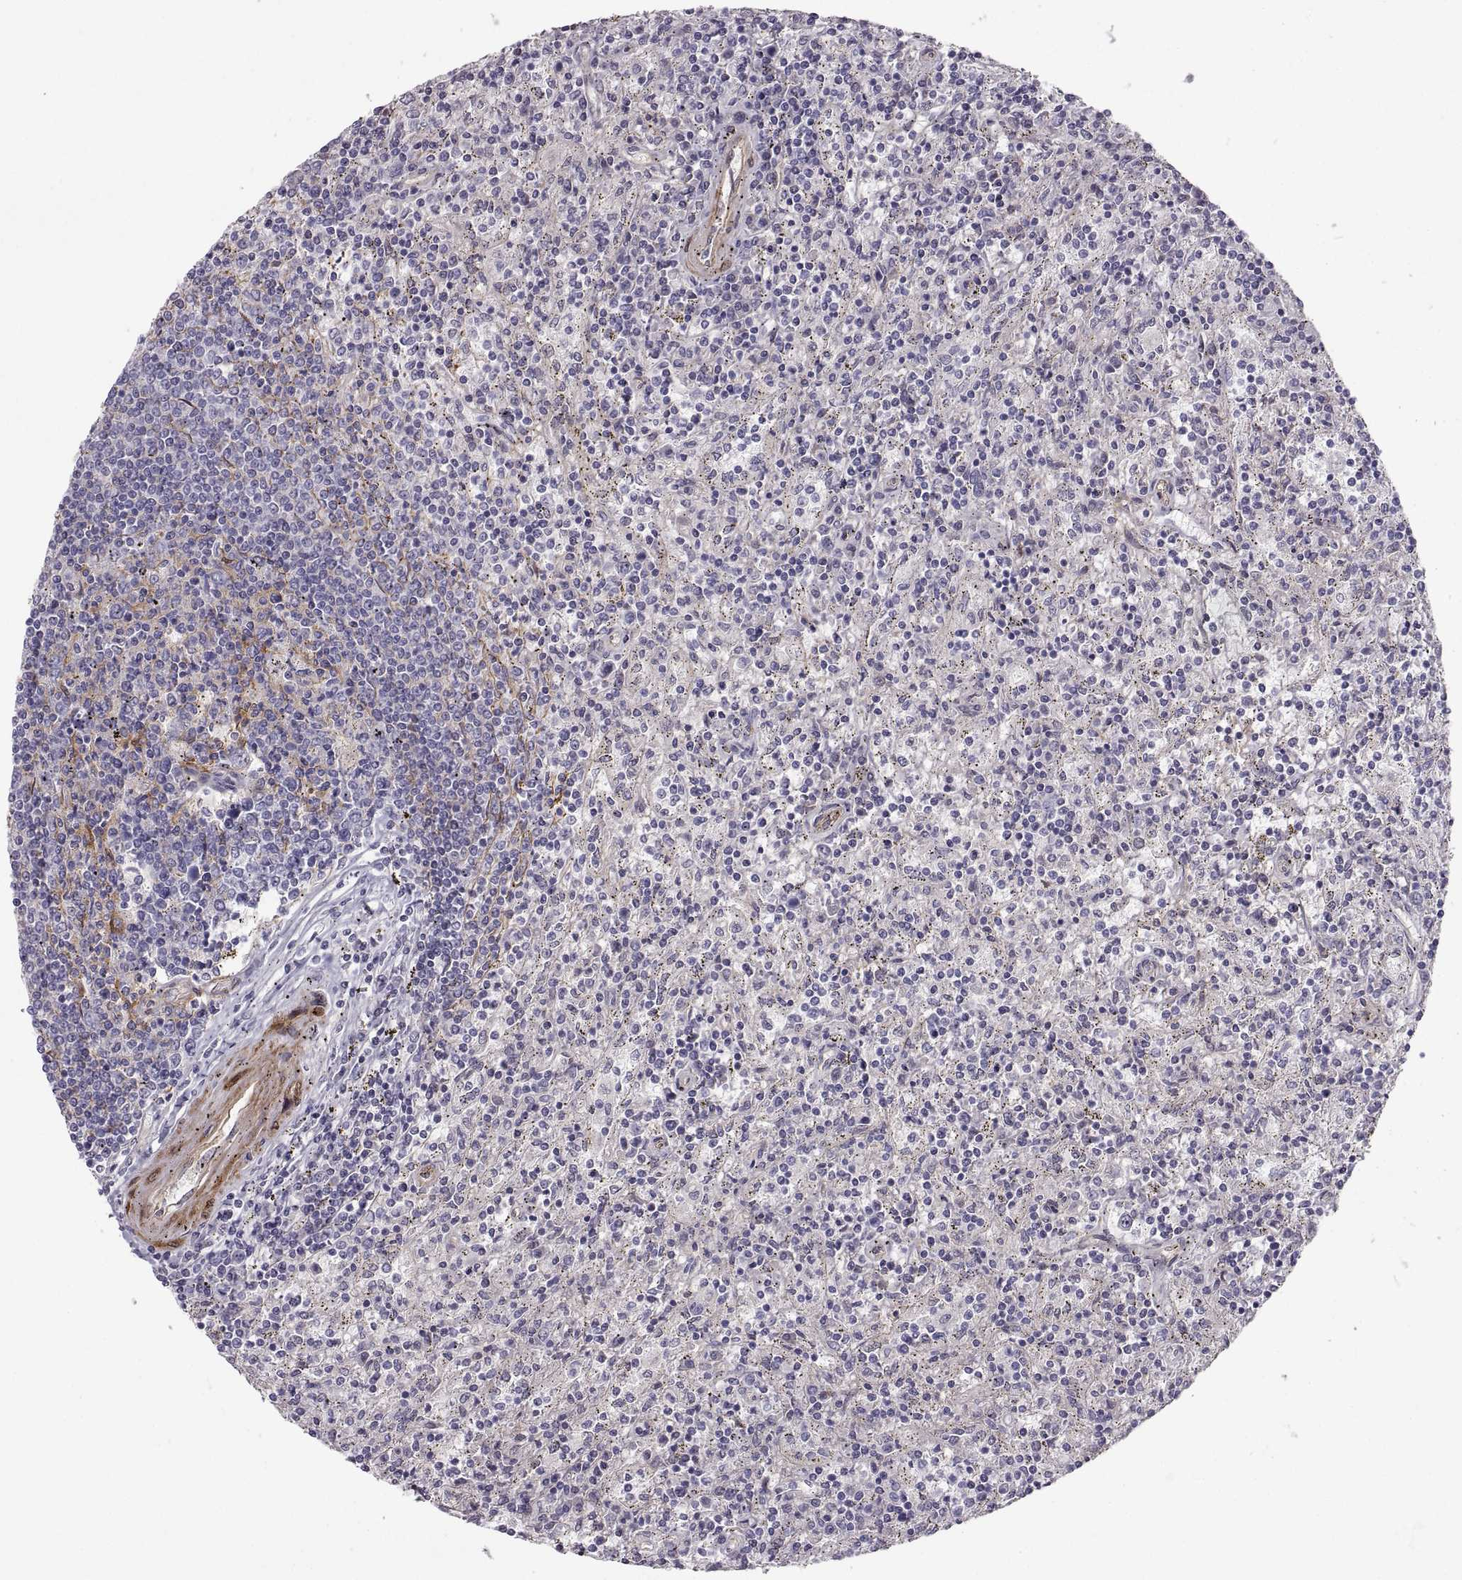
{"staining": {"intensity": "negative", "quantity": "none", "location": "none"}, "tissue": "lymphoma", "cell_type": "Tumor cells", "image_type": "cancer", "snomed": [{"axis": "morphology", "description": "Malignant lymphoma, non-Hodgkin's type, Low grade"}, {"axis": "topography", "description": "Spleen"}], "caption": "DAB immunohistochemical staining of lymphoma exhibits no significant expression in tumor cells.", "gene": "PGM5", "patient": {"sex": "male", "age": 62}}